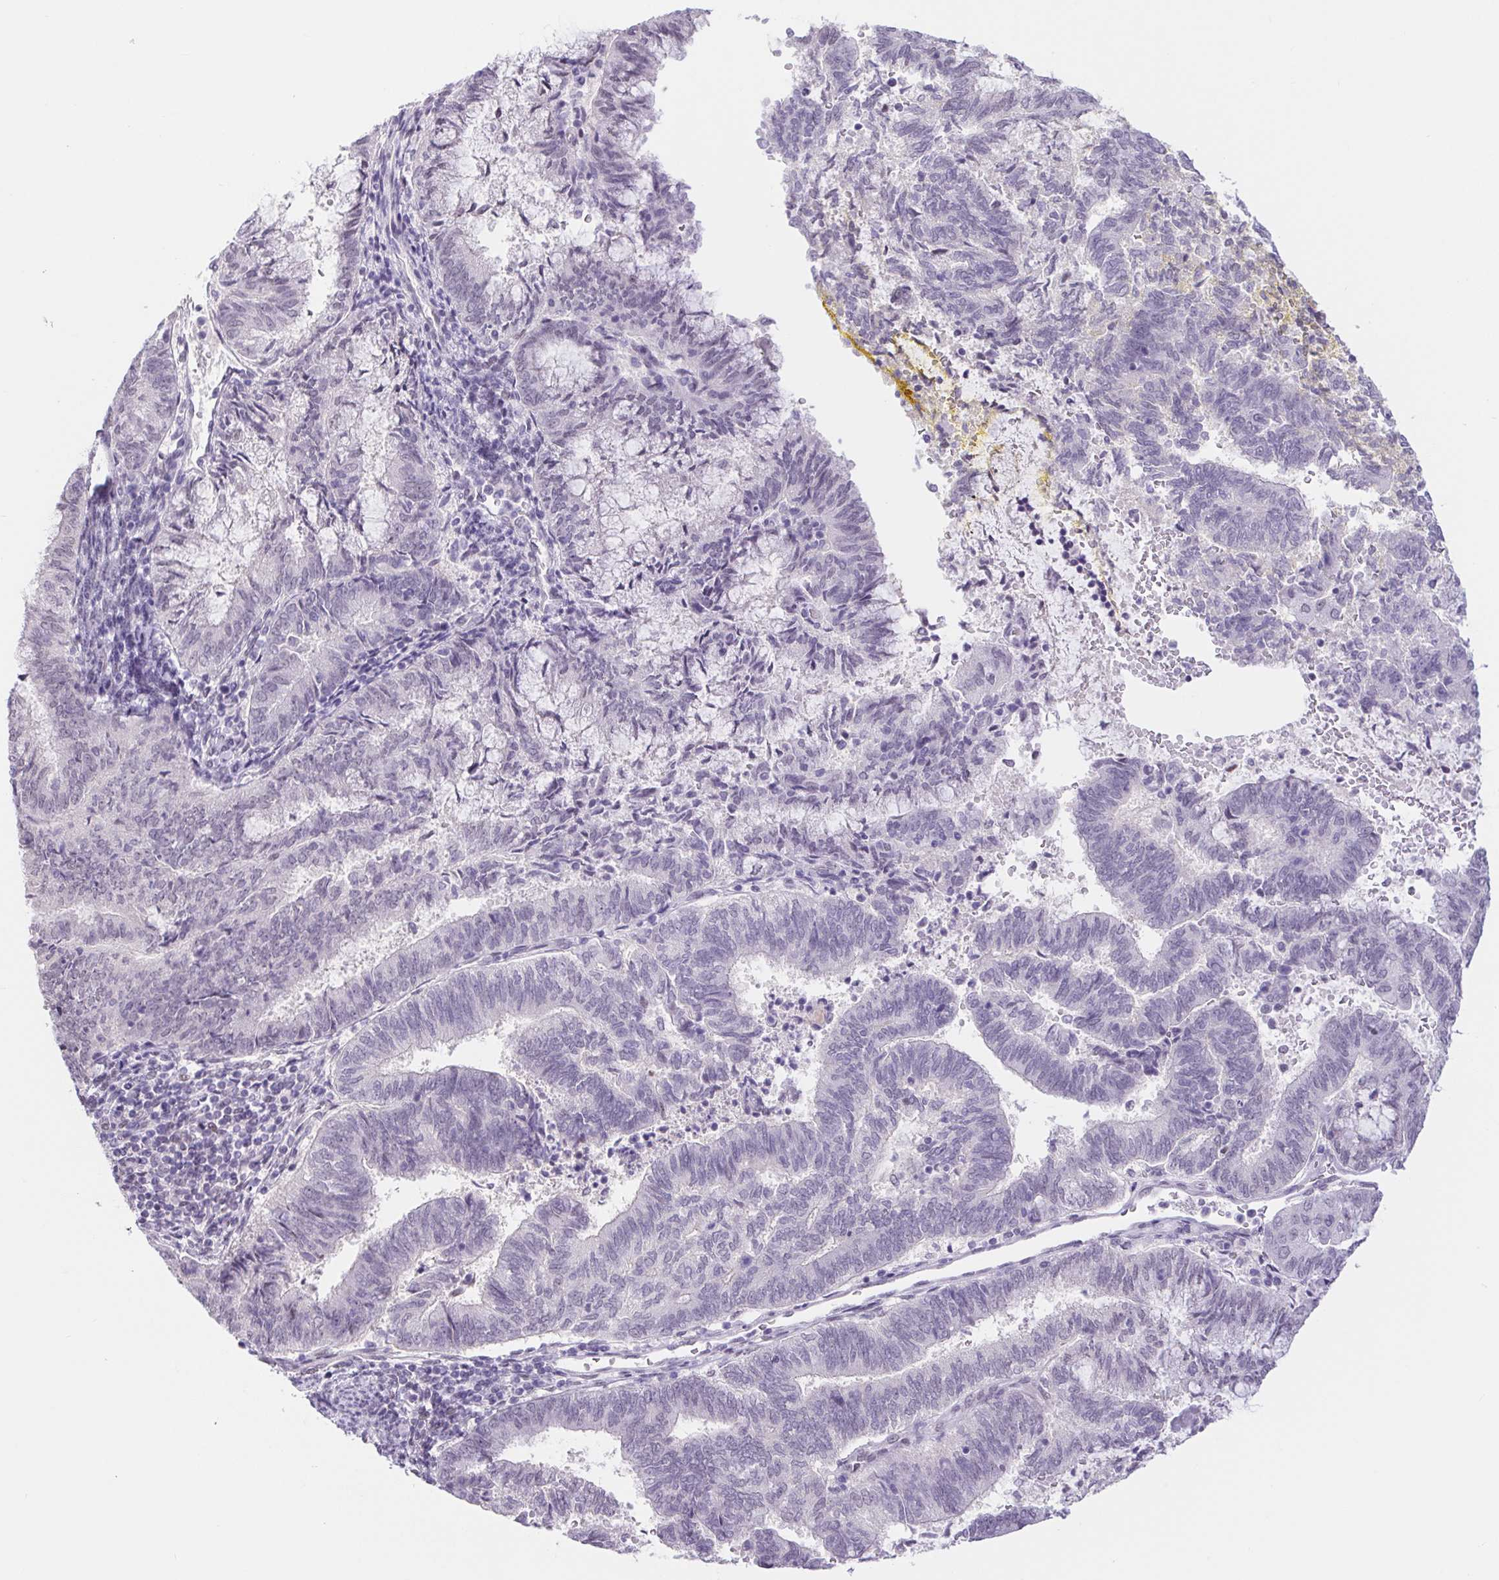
{"staining": {"intensity": "negative", "quantity": "none", "location": "none"}, "tissue": "endometrial cancer", "cell_type": "Tumor cells", "image_type": "cancer", "snomed": [{"axis": "morphology", "description": "Adenocarcinoma, NOS"}, {"axis": "topography", "description": "Endometrium"}], "caption": "Photomicrograph shows no significant protein staining in tumor cells of endometrial adenocarcinoma.", "gene": "CAND1", "patient": {"sex": "female", "age": 65}}